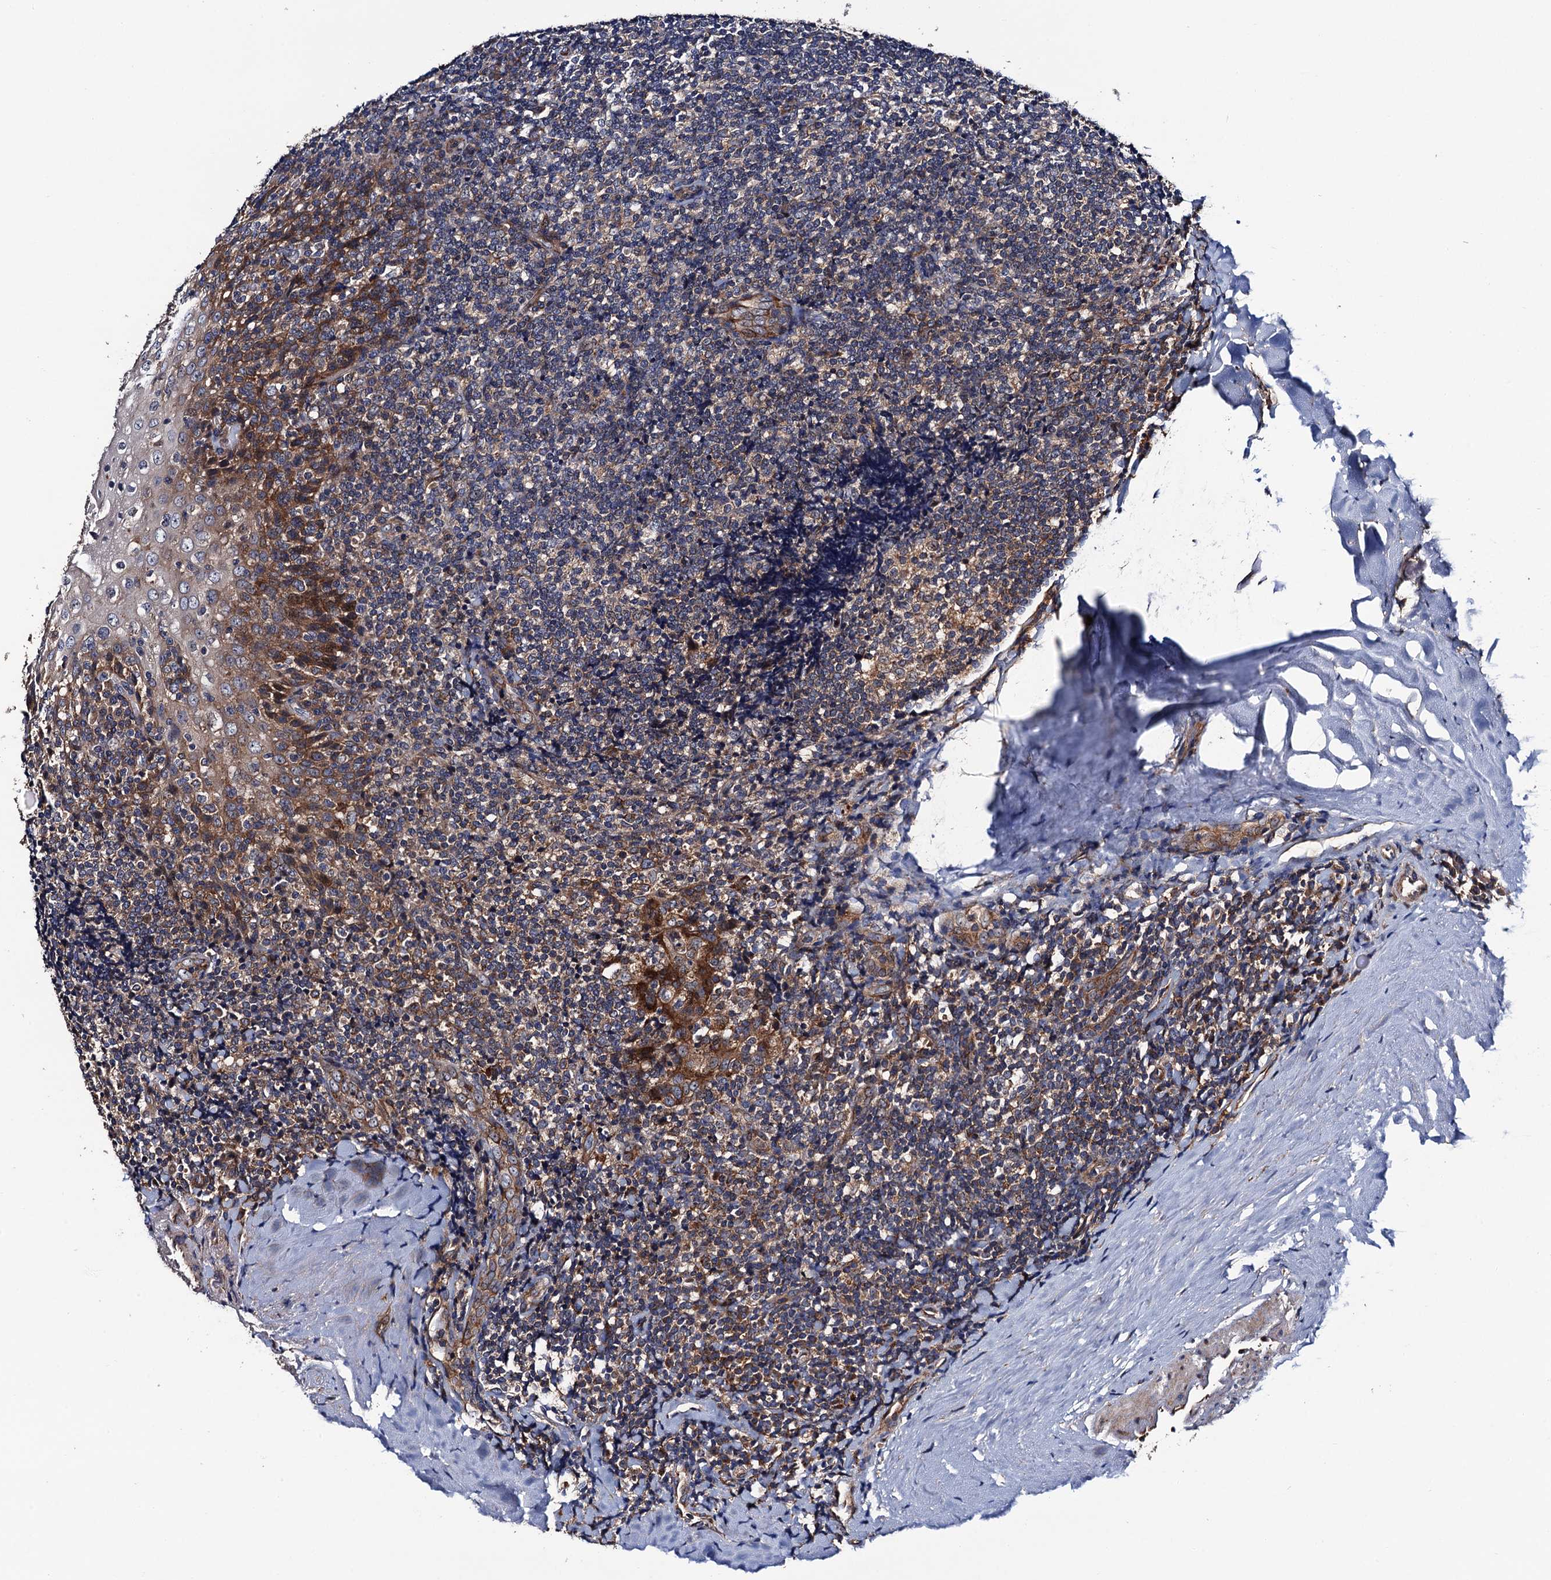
{"staining": {"intensity": "weak", "quantity": "25%-75%", "location": "cytoplasmic/membranous"}, "tissue": "tonsil", "cell_type": "Germinal center cells", "image_type": "normal", "snomed": [{"axis": "morphology", "description": "Normal tissue, NOS"}, {"axis": "topography", "description": "Tonsil"}], "caption": "Tonsil stained with DAB IHC shows low levels of weak cytoplasmic/membranous expression in about 25%-75% of germinal center cells.", "gene": "VPS35", "patient": {"sex": "male", "age": 37}}